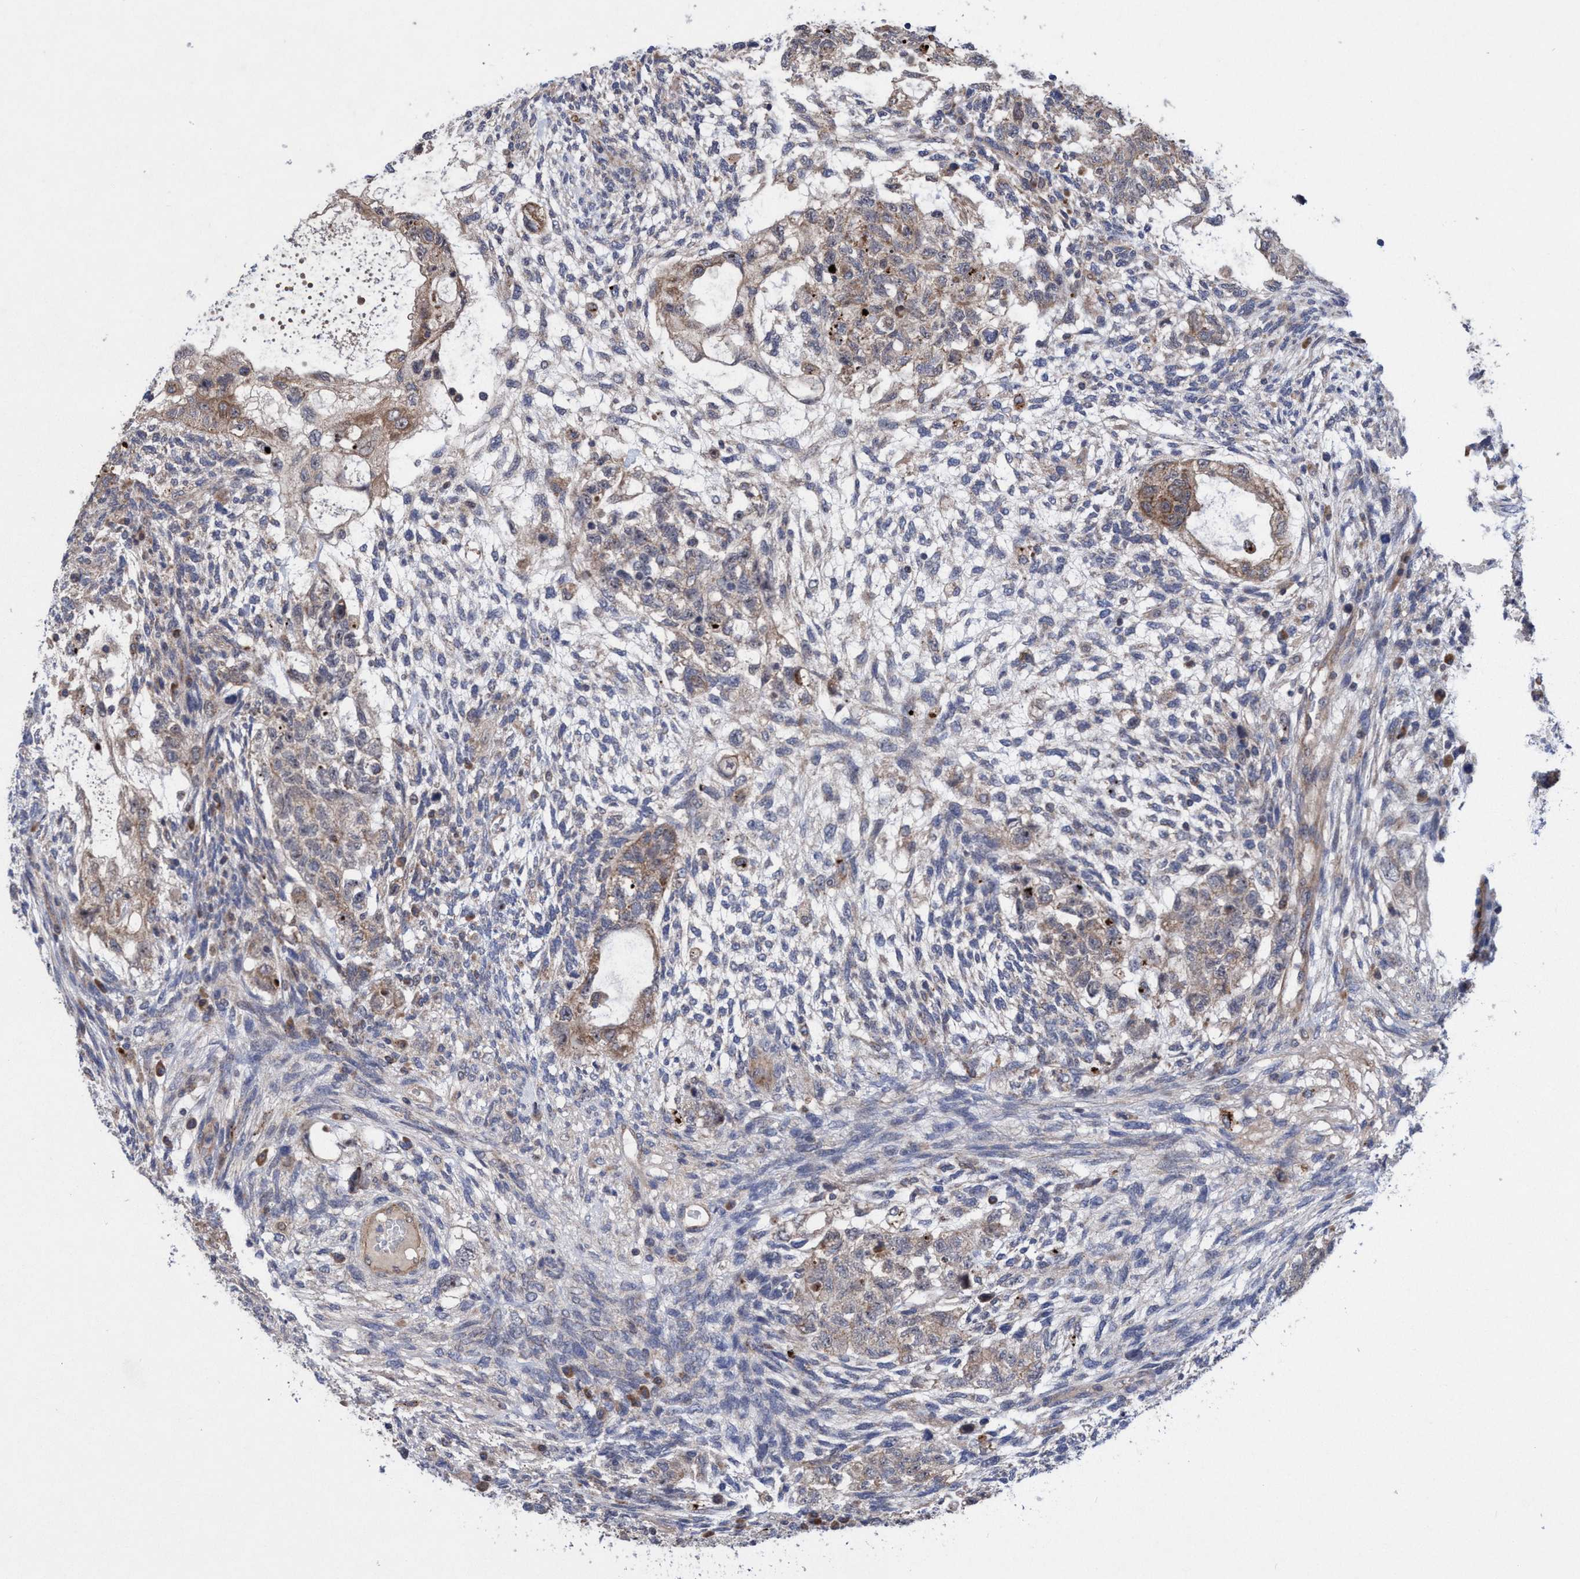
{"staining": {"intensity": "weak", "quantity": ">75%", "location": "cytoplasmic/membranous"}, "tissue": "testis cancer", "cell_type": "Tumor cells", "image_type": "cancer", "snomed": [{"axis": "morphology", "description": "Normal tissue, NOS"}, {"axis": "morphology", "description": "Carcinoma, Embryonal, NOS"}, {"axis": "topography", "description": "Testis"}], "caption": "High-power microscopy captured an immunohistochemistry micrograph of testis cancer (embryonal carcinoma), revealing weak cytoplasmic/membranous staining in approximately >75% of tumor cells. (Brightfield microscopy of DAB IHC at high magnification).", "gene": "P2RY14", "patient": {"sex": "male", "age": 36}}